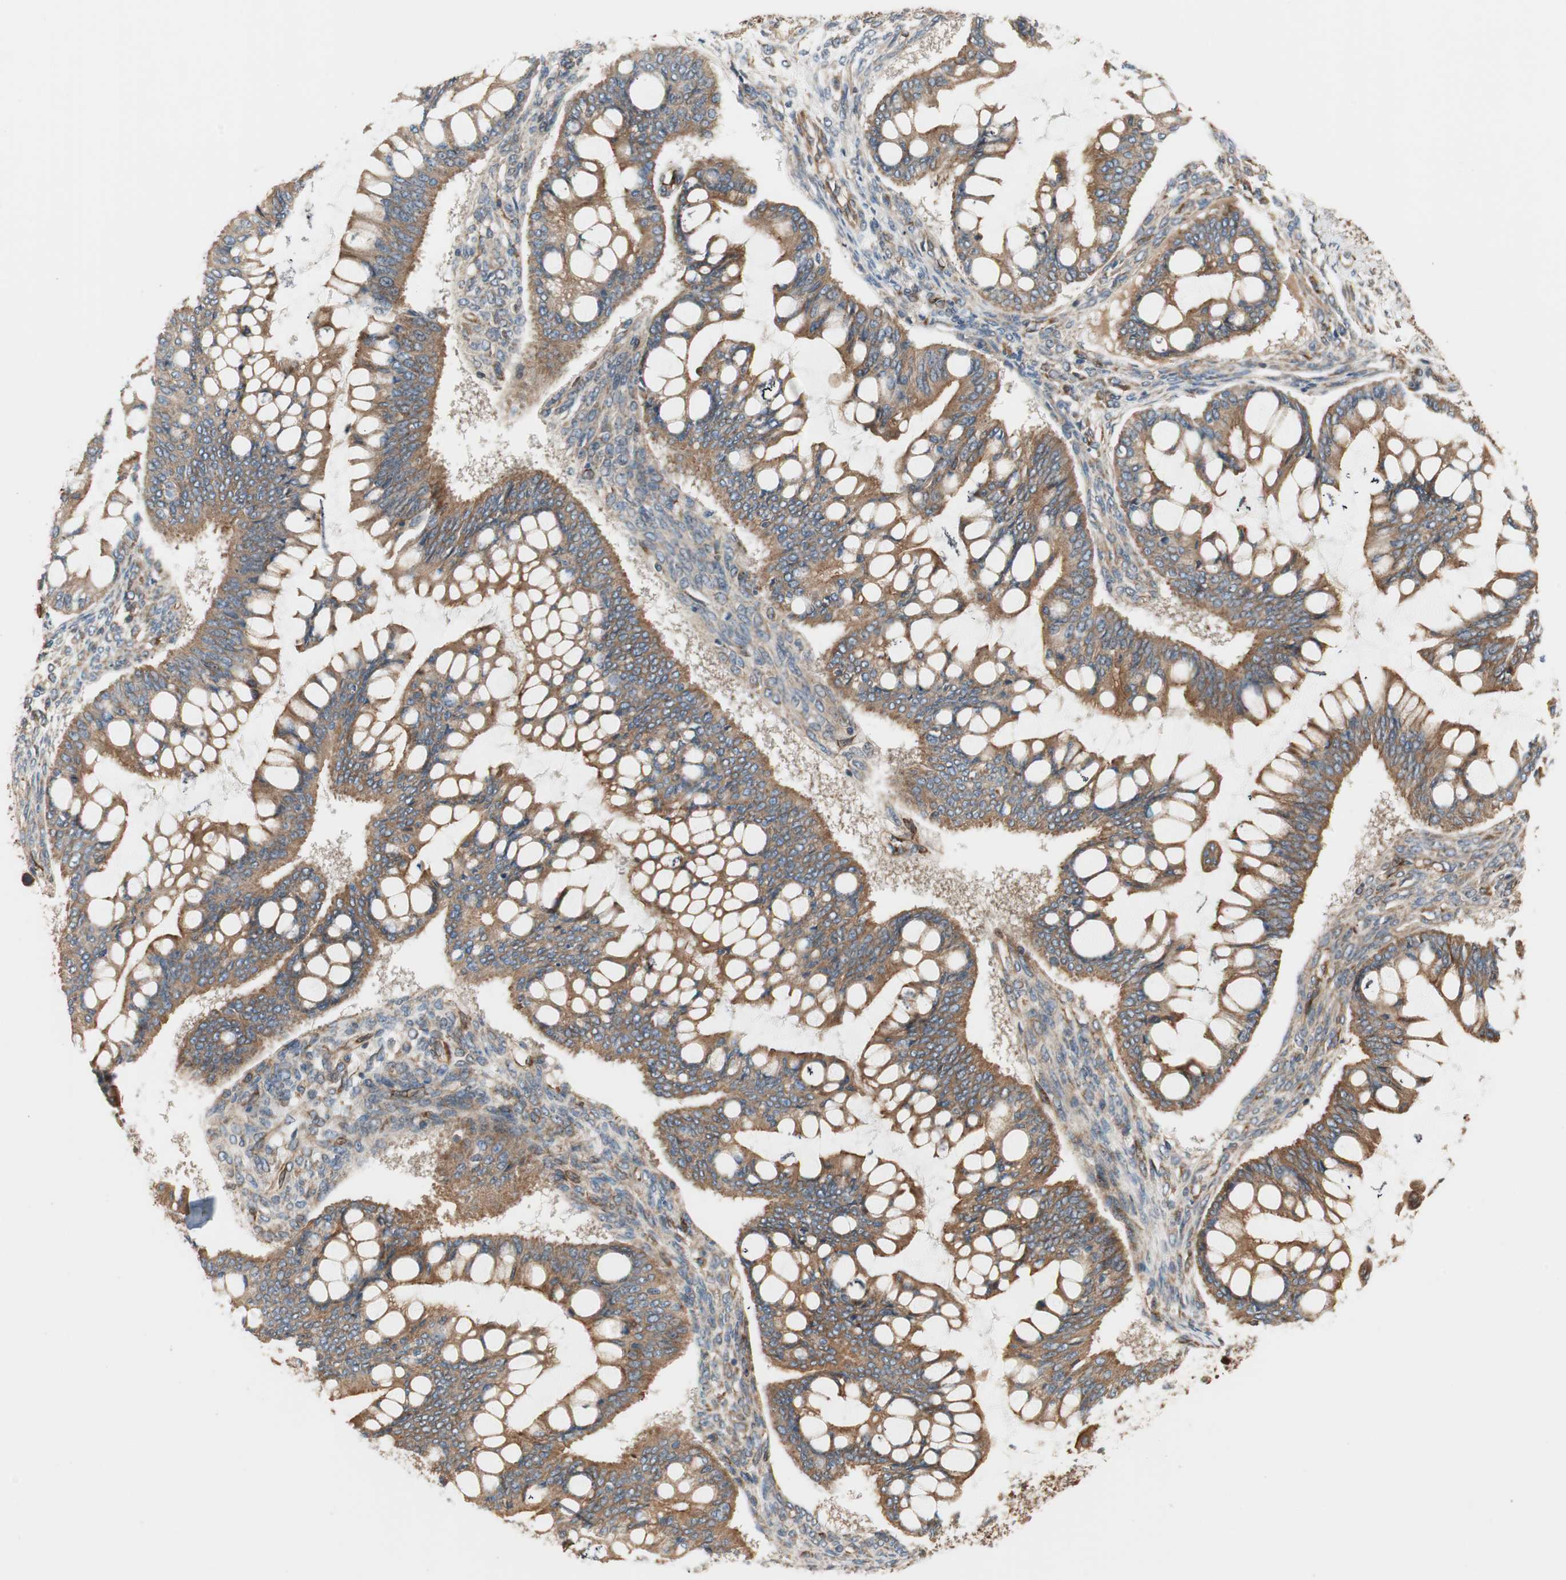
{"staining": {"intensity": "strong", "quantity": ">75%", "location": "cytoplasmic/membranous"}, "tissue": "ovarian cancer", "cell_type": "Tumor cells", "image_type": "cancer", "snomed": [{"axis": "morphology", "description": "Cystadenocarcinoma, mucinous, NOS"}, {"axis": "topography", "description": "Ovary"}], "caption": "A high amount of strong cytoplasmic/membranous expression is appreciated in about >75% of tumor cells in ovarian cancer (mucinous cystadenocarcinoma) tissue.", "gene": "CTTNBP2NL", "patient": {"sex": "female", "age": 73}}